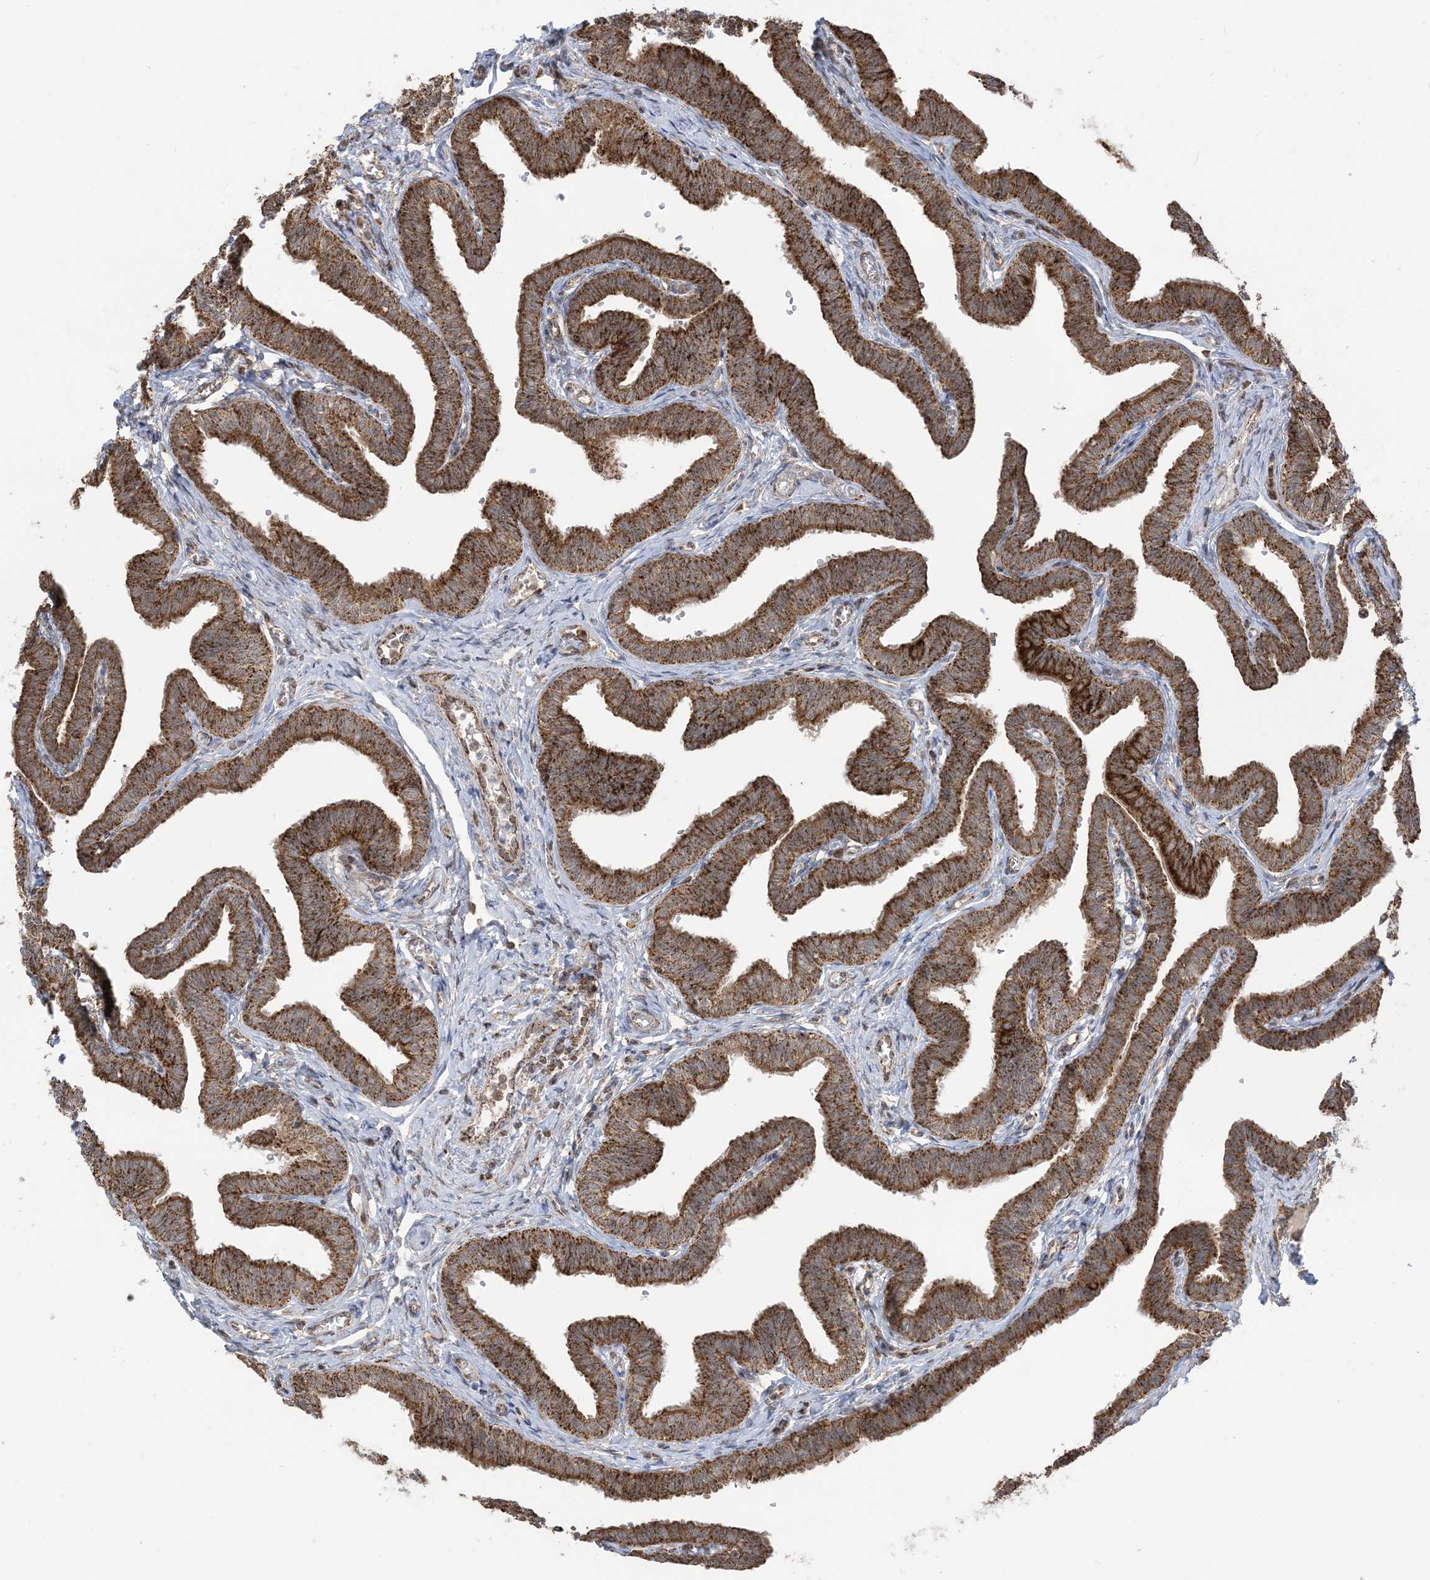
{"staining": {"intensity": "strong", "quantity": ">75%", "location": "cytoplasmic/membranous"}, "tissue": "fallopian tube", "cell_type": "Glandular cells", "image_type": "normal", "snomed": [{"axis": "morphology", "description": "Normal tissue, NOS"}, {"axis": "topography", "description": "Fallopian tube"}, {"axis": "topography", "description": "Ovary"}], "caption": "Glandular cells show strong cytoplasmic/membranous positivity in about >75% of cells in normal fallopian tube.", "gene": "MAPKBP1", "patient": {"sex": "female", "age": 23}}